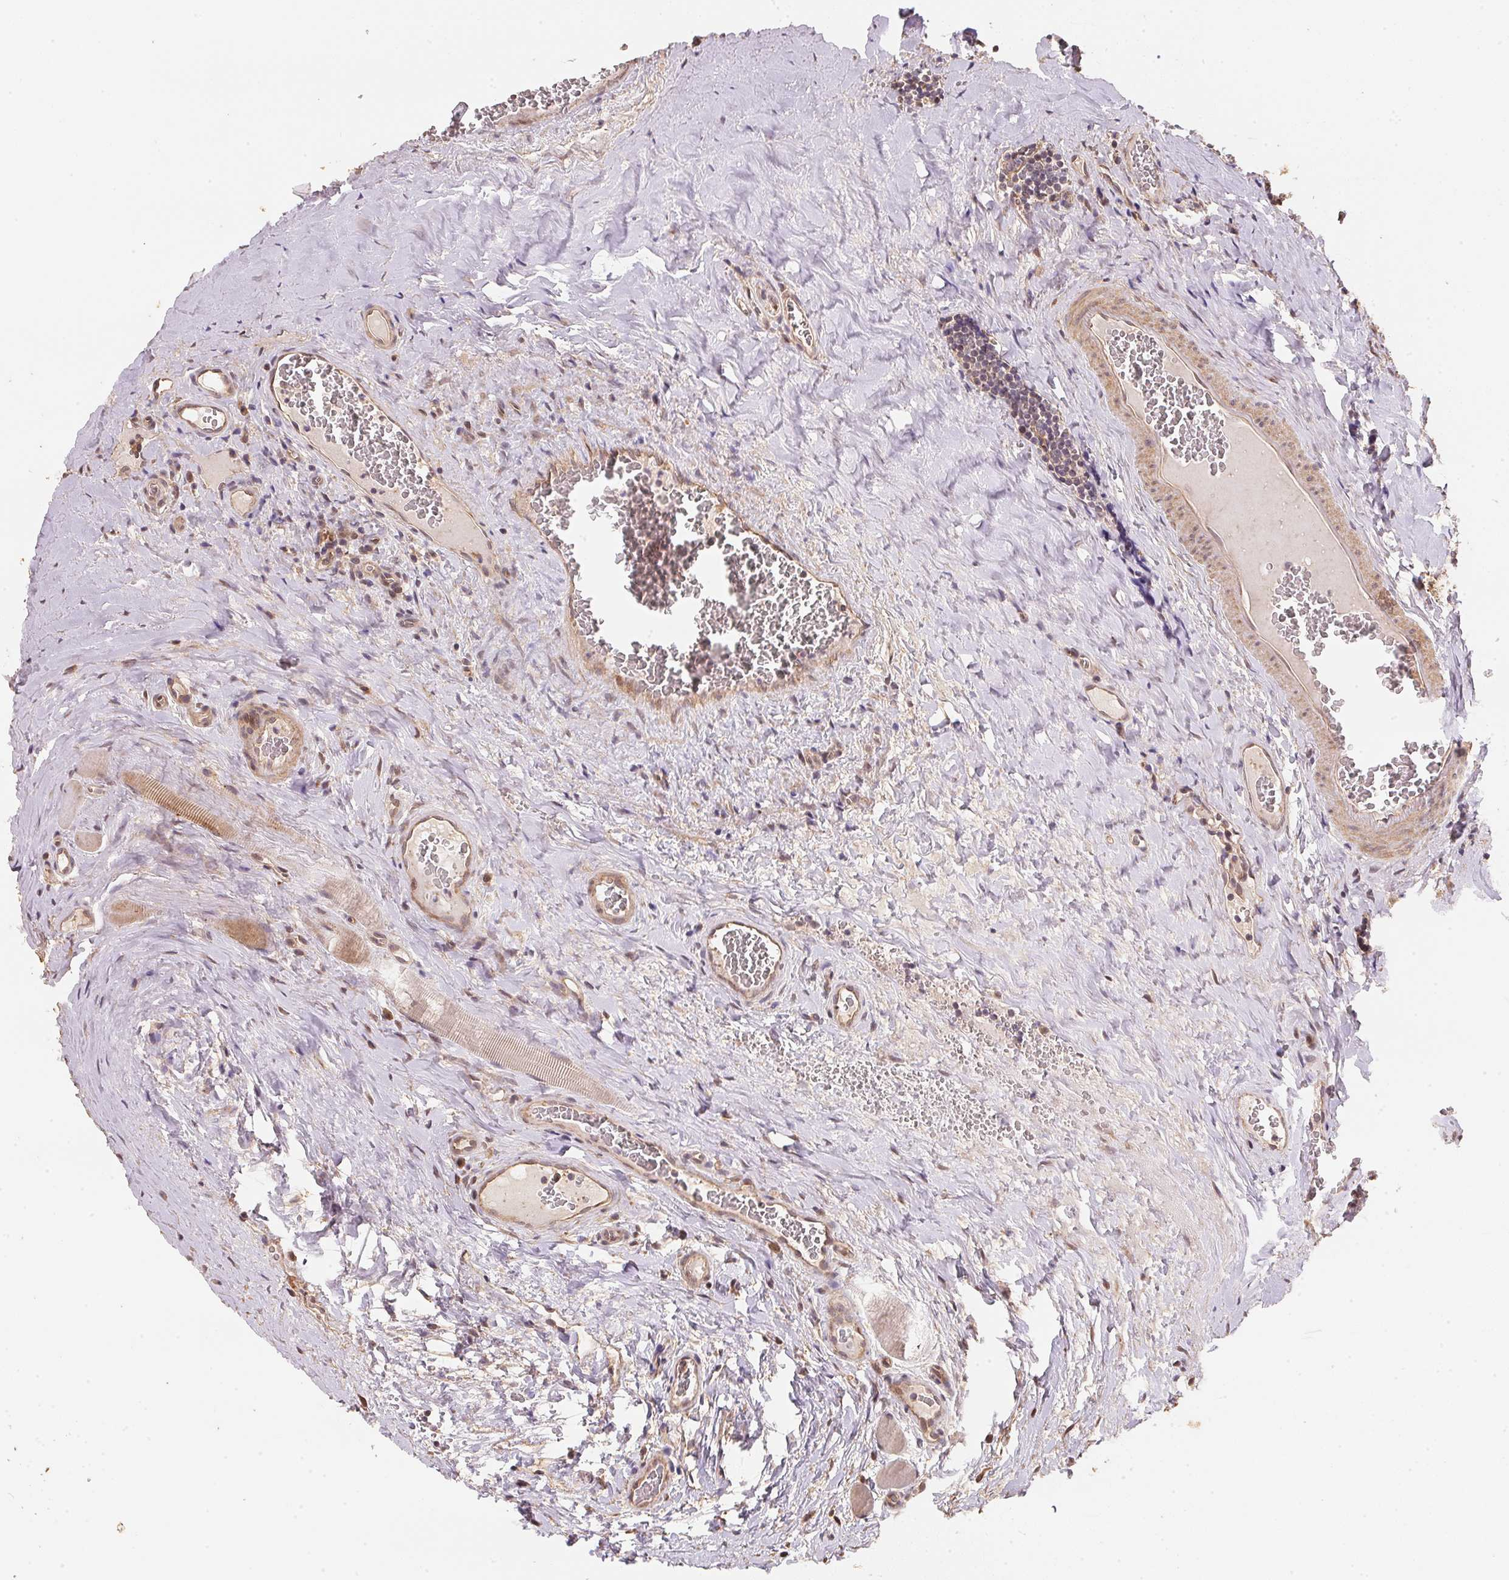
{"staining": {"intensity": "negative", "quantity": "none", "location": "none"}, "tissue": "tonsil", "cell_type": "Germinal center cells", "image_type": "normal", "snomed": [{"axis": "morphology", "description": "Normal tissue, NOS"}, {"axis": "morphology", "description": "Inflammation, NOS"}, {"axis": "topography", "description": "Tonsil"}], "caption": "Immunohistochemistry micrograph of unremarkable human tonsil stained for a protein (brown), which reveals no positivity in germinal center cells.", "gene": "TMEM222", "patient": {"sex": "female", "age": 31}}